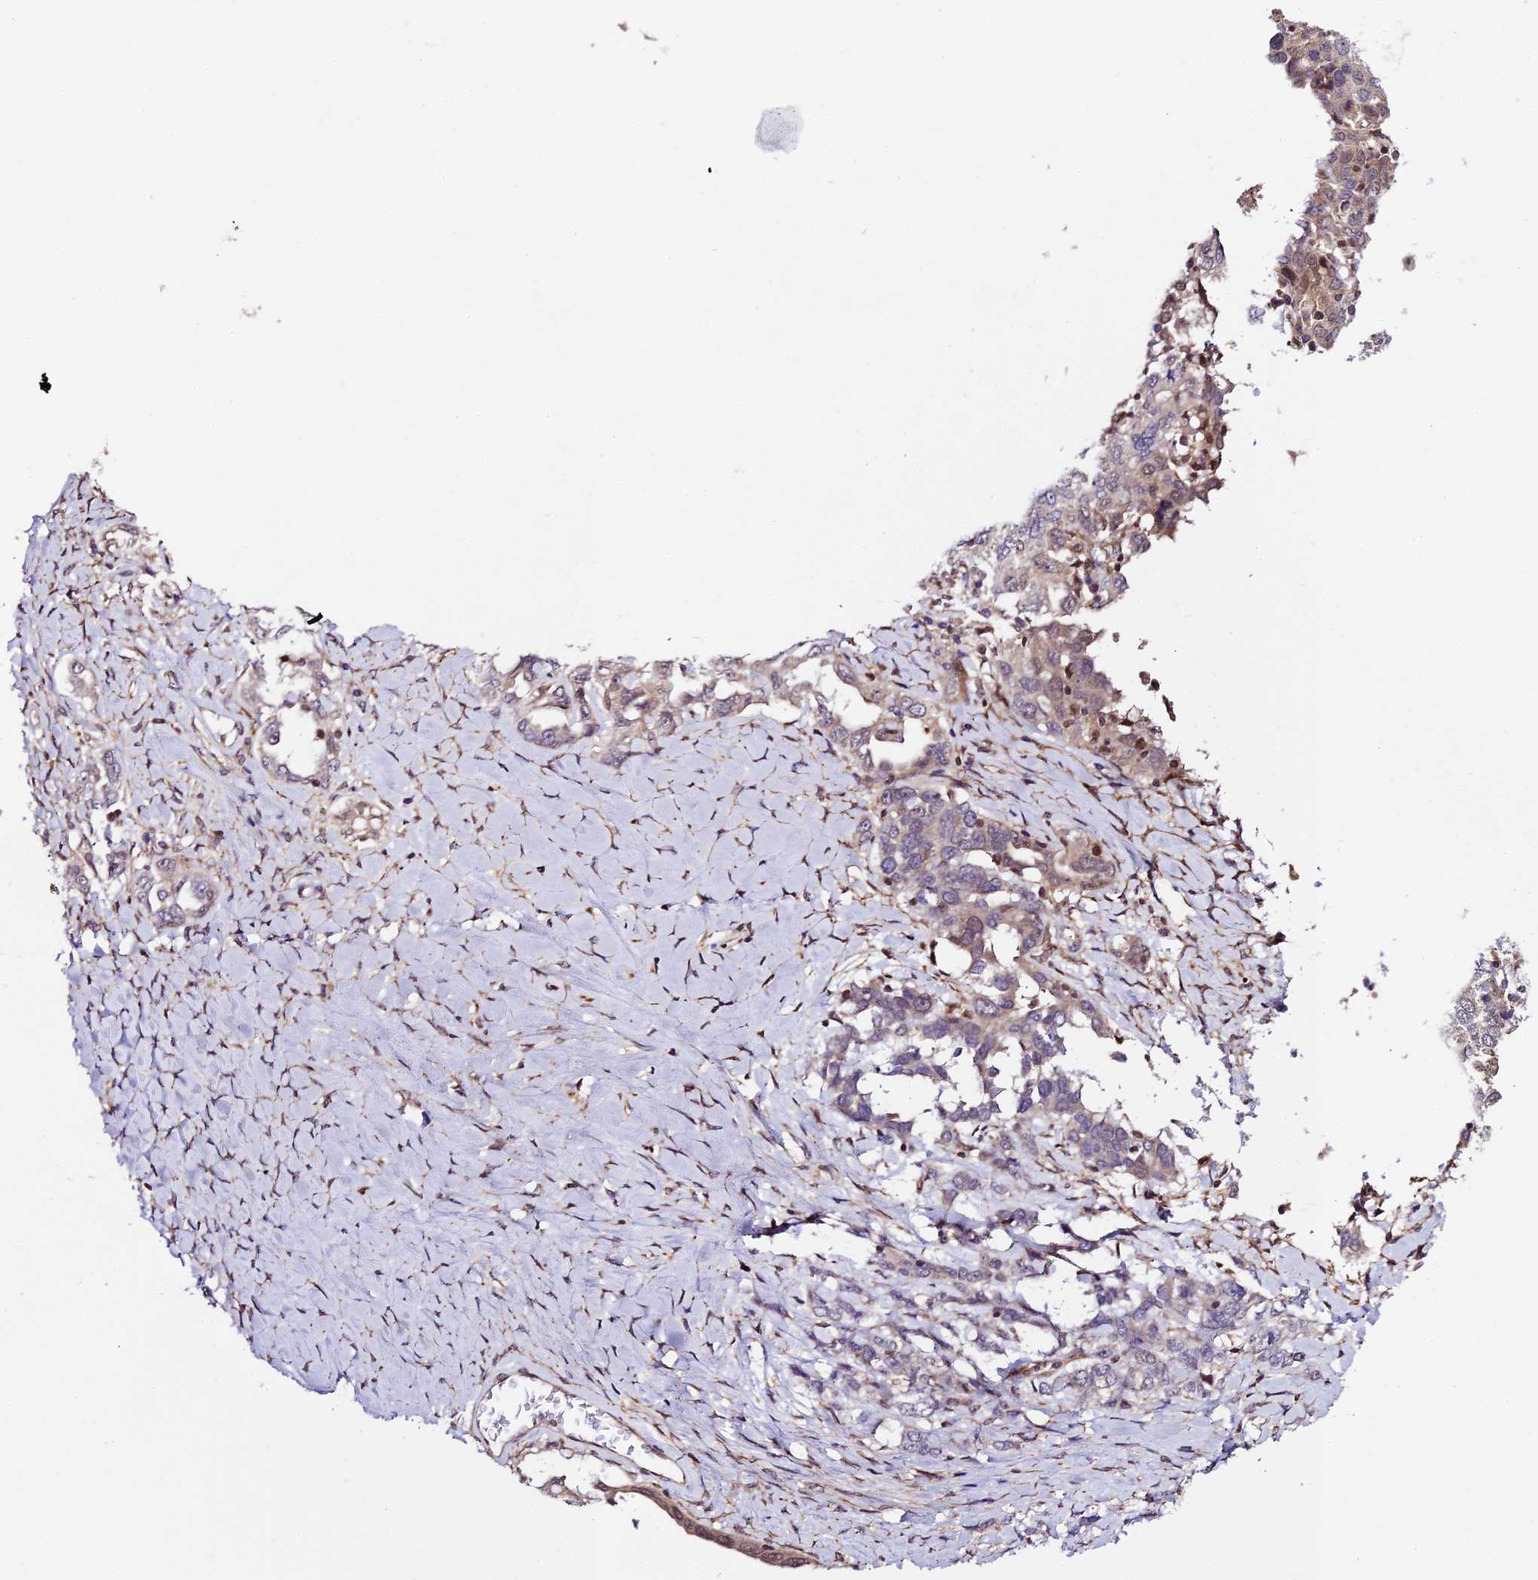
{"staining": {"intensity": "weak", "quantity": "<25%", "location": "cytoplasmic/membranous"}, "tissue": "ovarian cancer", "cell_type": "Tumor cells", "image_type": "cancer", "snomed": [{"axis": "morphology", "description": "Carcinoma, endometroid"}, {"axis": "topography", "description": "Ovary"}], "caption": "Immunohistochemistry of human ovarian endometroid carcinoma exhibits no expression in tumor cells.", "gene": "TRIM22", "patient": {"sex": "female", "age": 62}}